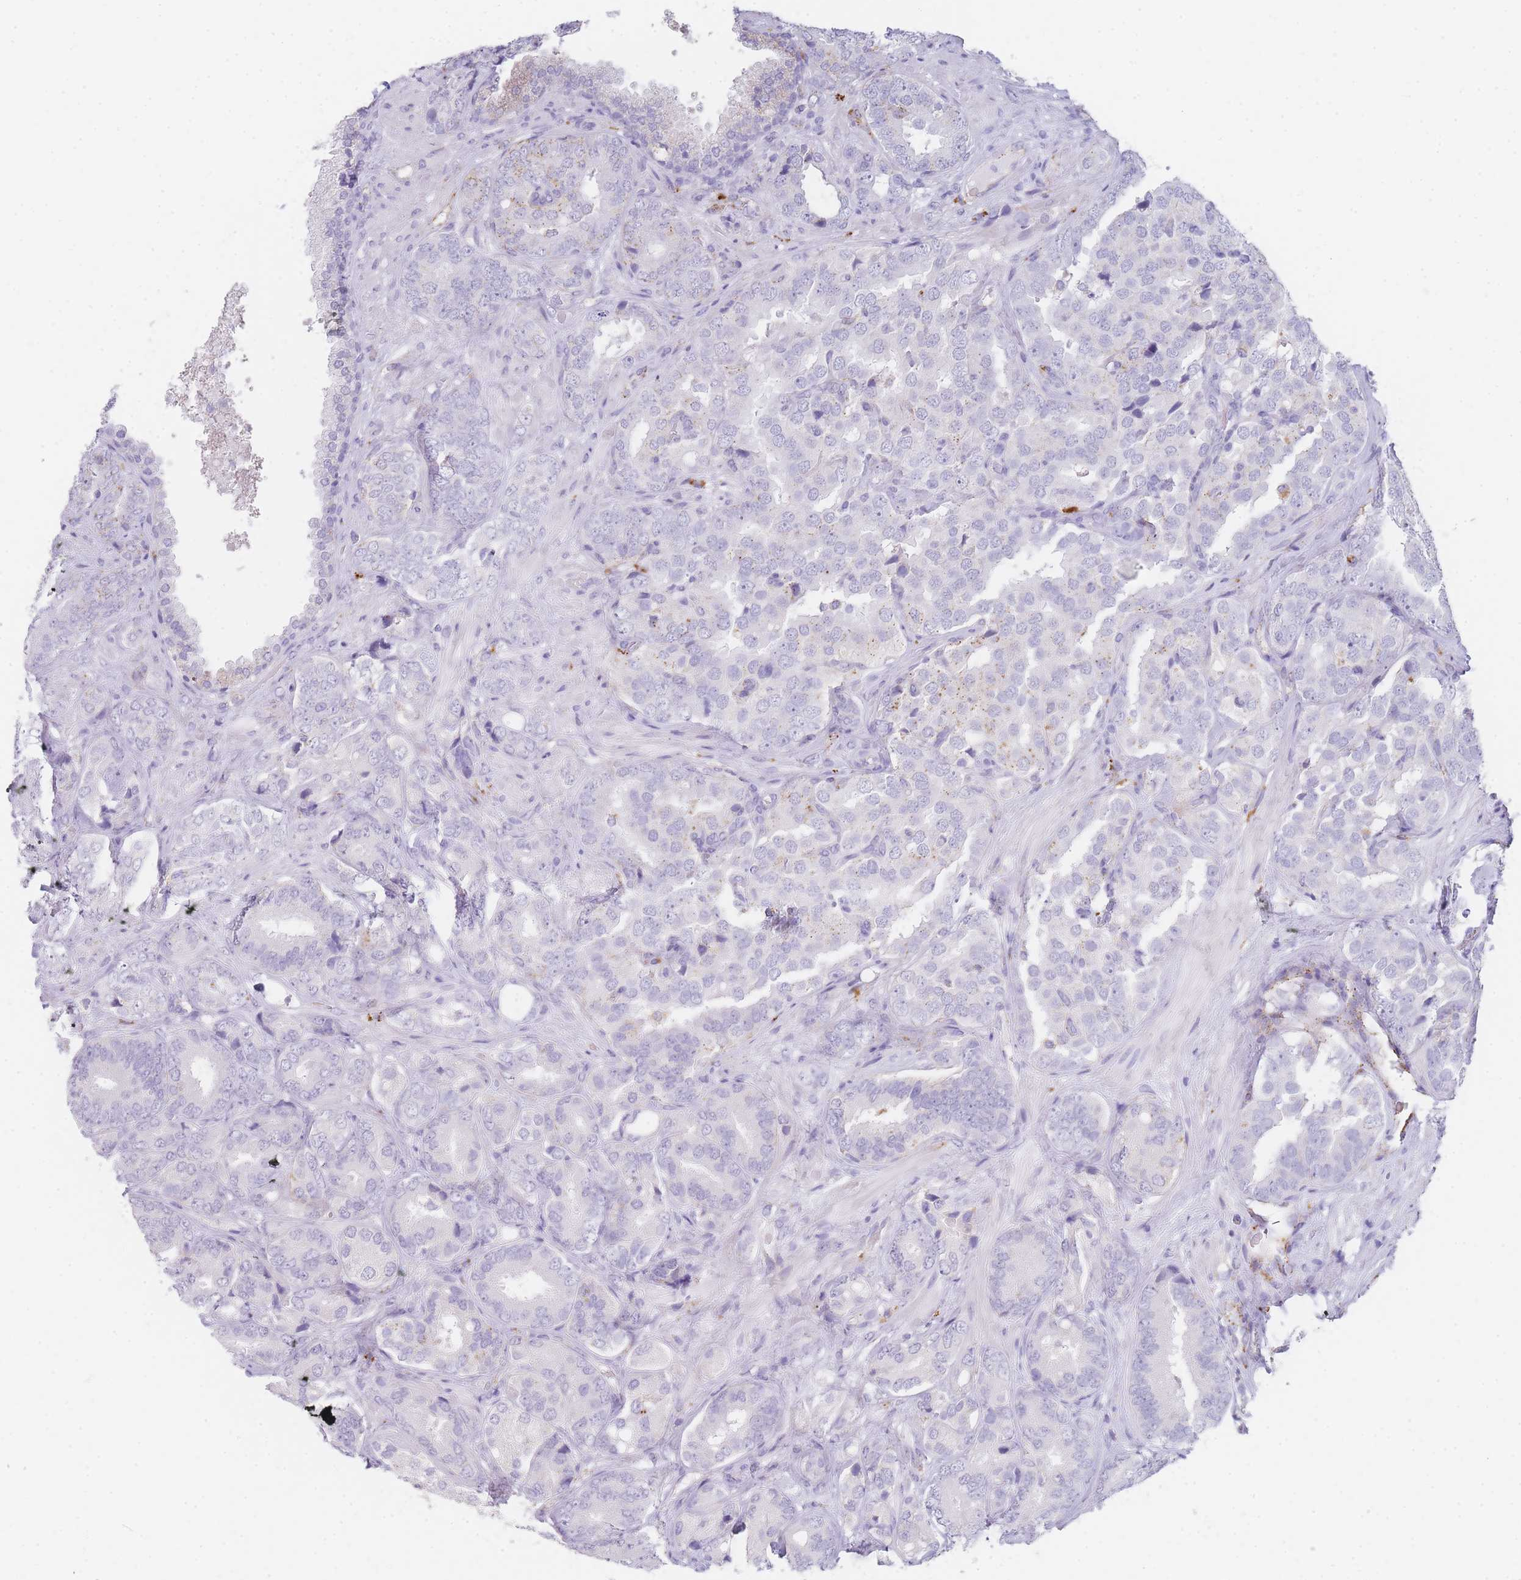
{"staining": {"intensity": "negative", "quantity": "none", "location": "none"}, "tissue": "prostate cancer", "cell_type": "Tumor cells", "image_type": "cancer", "snomed": [{"axis": "morphology", "description": "Adenocarcinoma, High grade"}, {"axis": "topography", "description": "Prostate"}], "caption": "Immunohistochemistry (IHC) image of neoplastic tissue: human prostate cancer stained with DAB (3,3'-diaminobenzidine) reveals no significant protein positivity in tumor cells.", "gene": "RHO", "patient": {"sex": "male", "age": 71}}